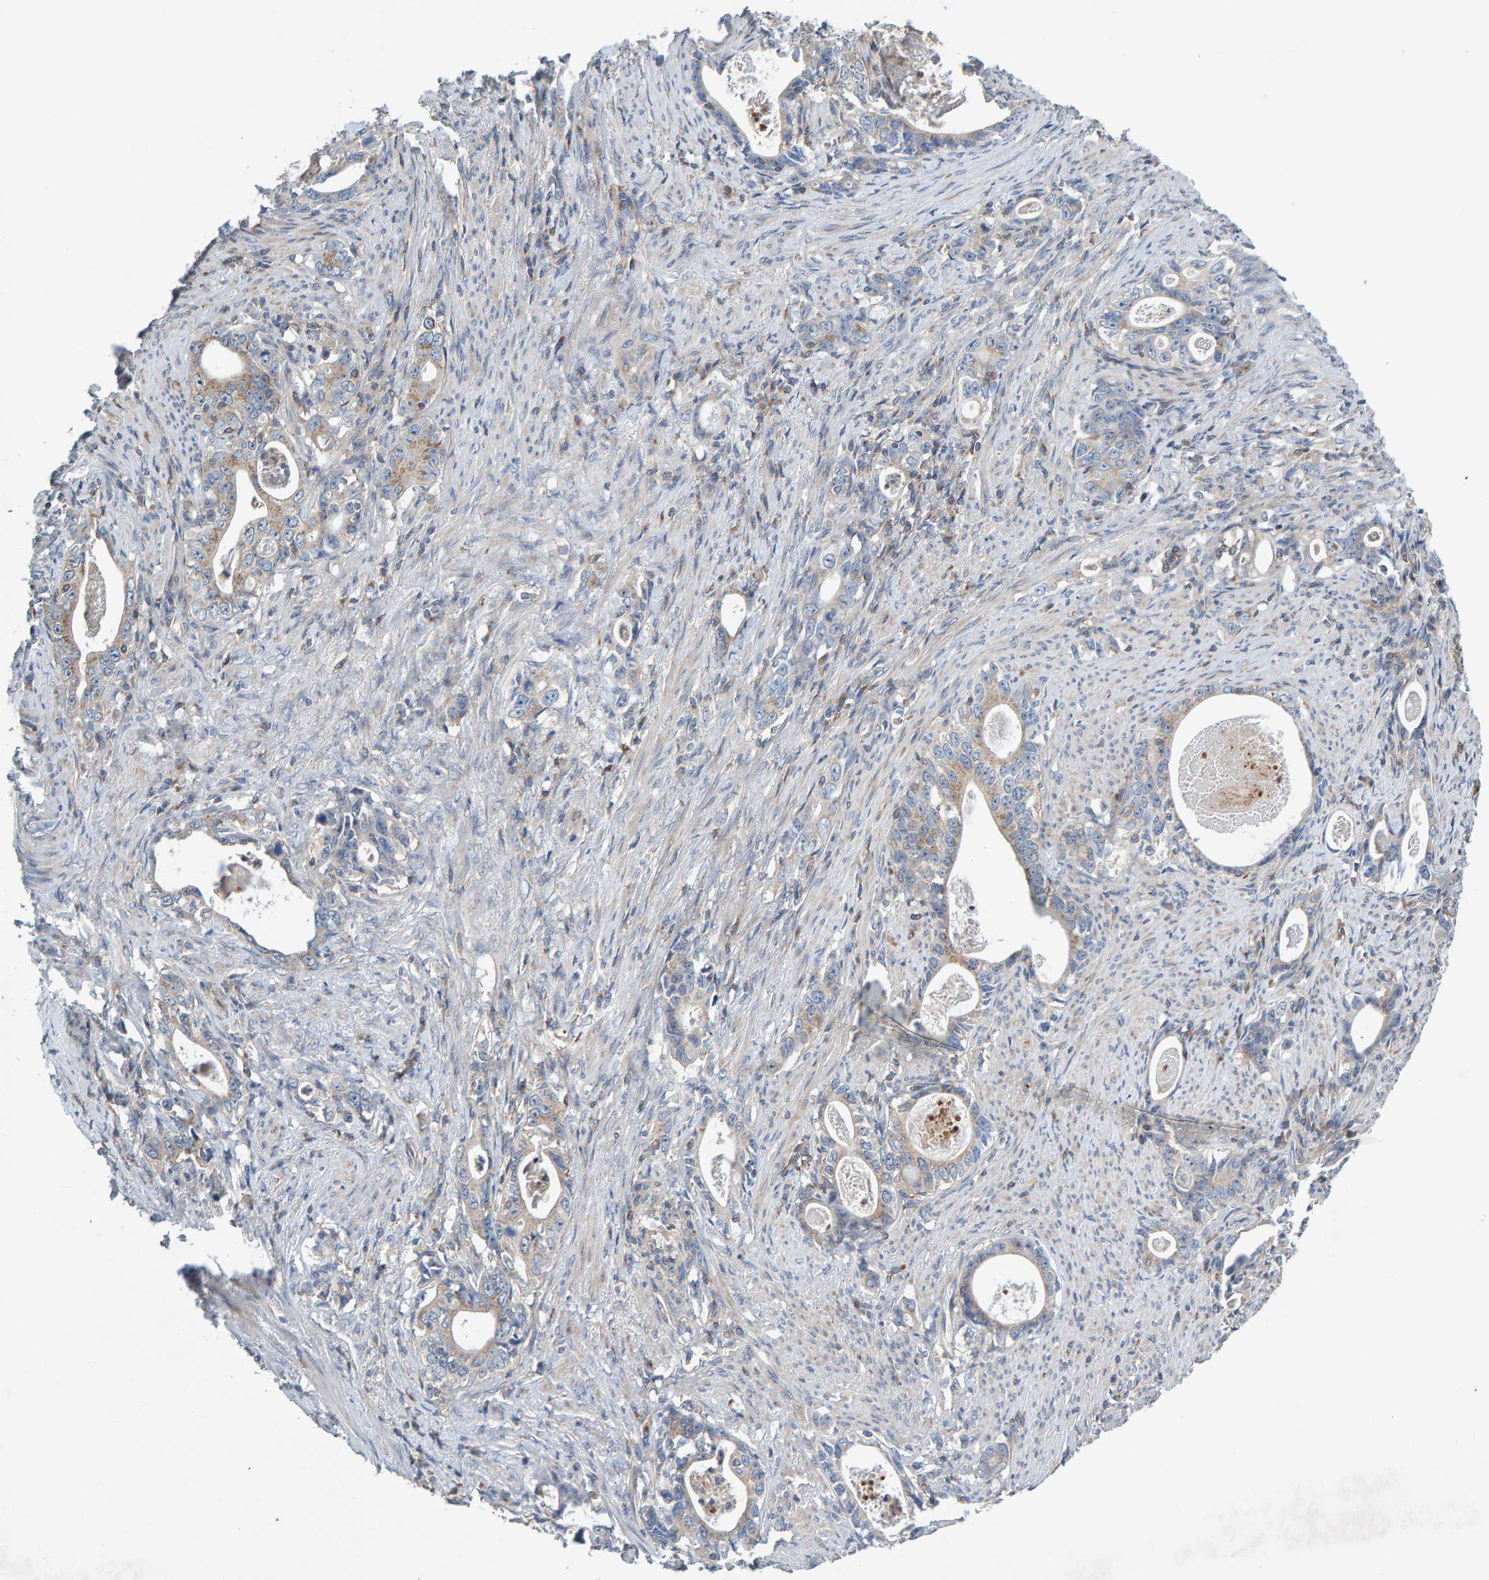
{"staining": {"intensity": "weak", "quantity": "25%-75%", "location": "cytoplasmic/membranous"}, "tissue": "stomach cancer", "cell_type": "Tumor cells", "image_type": "cancer", "snomed": [{"axis": "morphology", "description": "Adenocarcinoma, NOS"}, {"axis": "topography", "description": "Stomach, lower"}], "caption": "Protein analysis of stomach cancer (adenocarcinoma) tissue exhibits weak cytoplasmic/membranous expression in approximately 25%-75% of tumor cells.", "gene": "CCM2", "patient": {"sex": "female", "age": 72}}